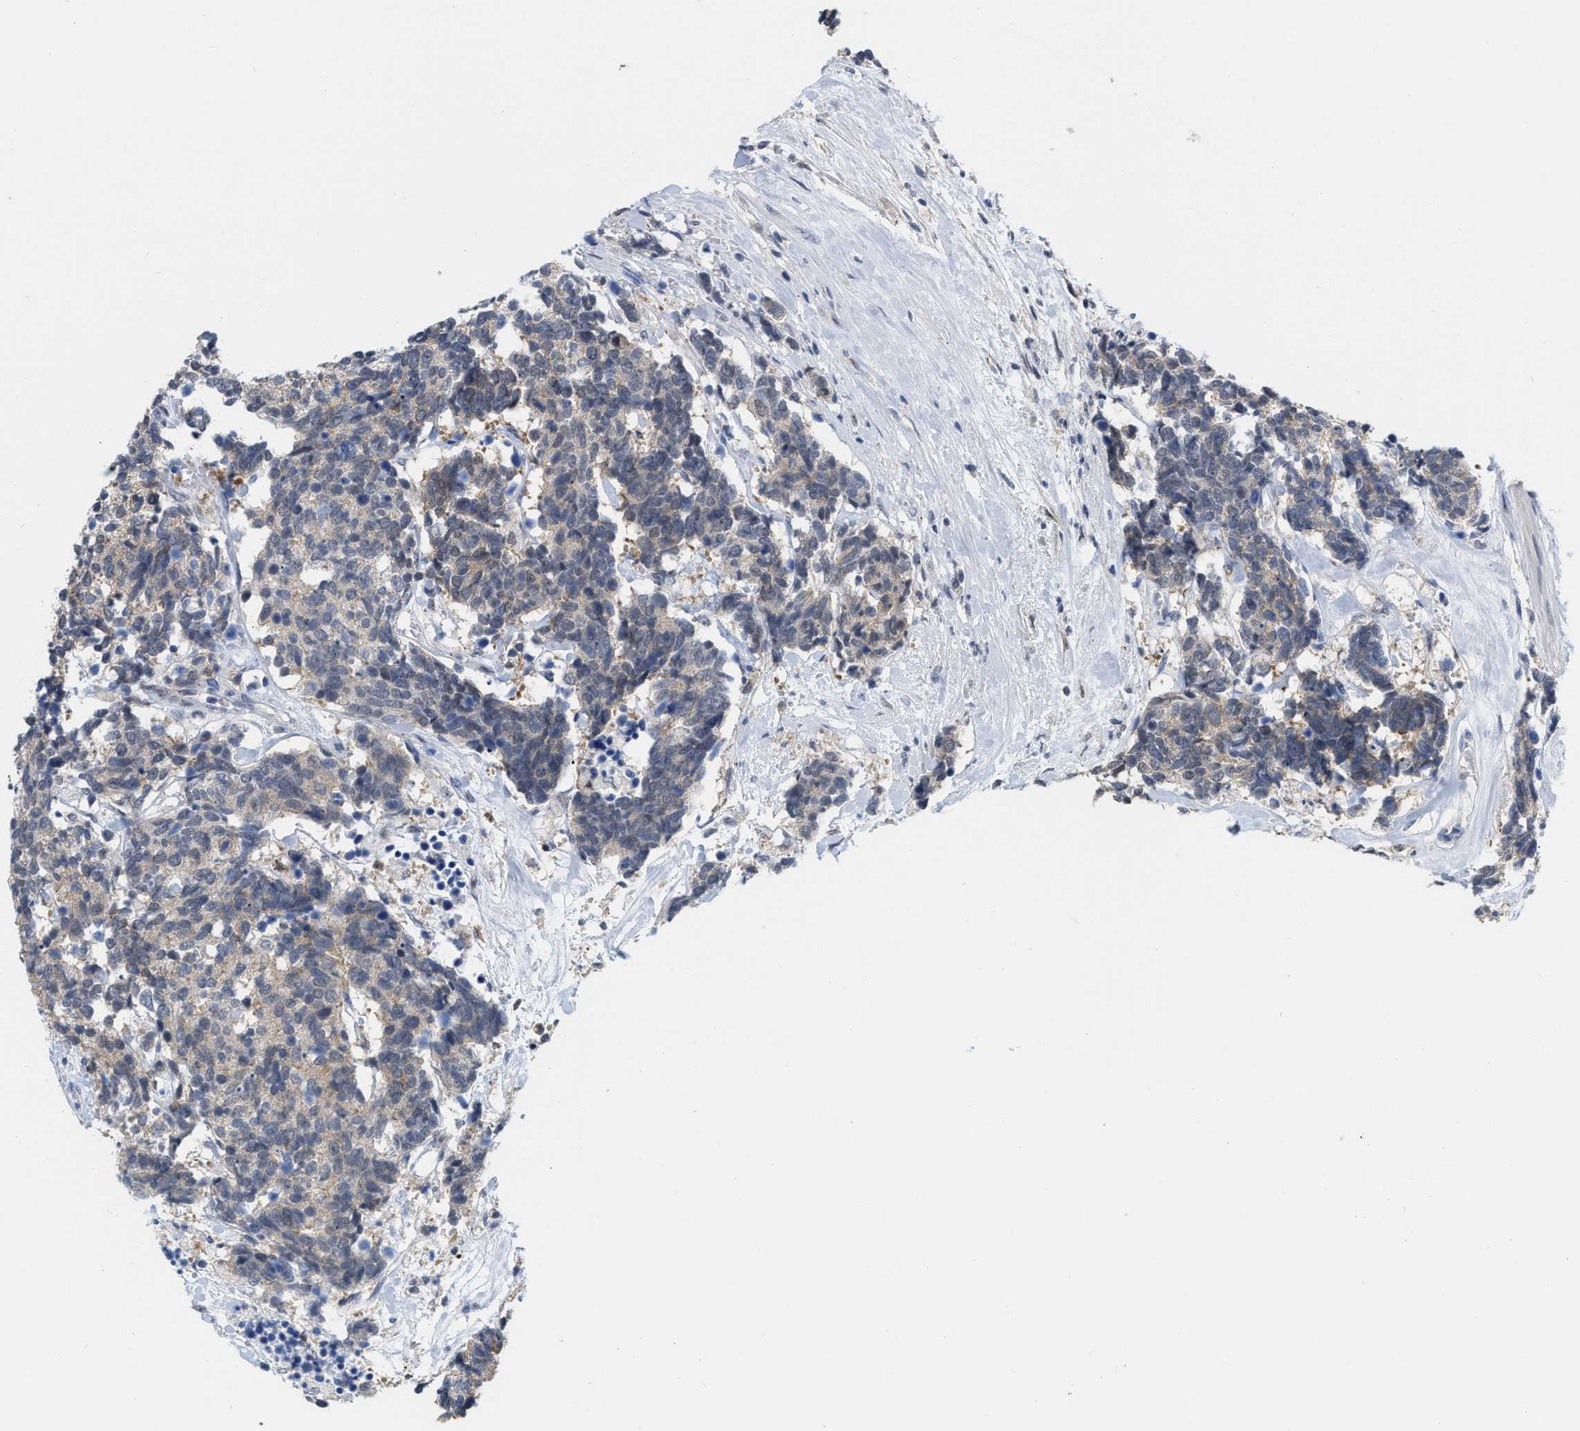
{"staining": {"intensity": "weak", "quantity": "<25%", "location": "cytoplasmic/membranous"}, "tissue": "carcinoid", "cell_type": "Tumor cells", "image_type": "cancer", "snomed": [{"axis": "morphology", "description": "Carcinoma, NOS"}, {"axis": "morphology", "description": "Carcinoid, malignant, NOS"}, {"axis": "topography", "description": "Urinary bladder"}], "caption": "This is an IHC micrograph of carcinoid. There is no positivity in tumor cells.", "gene": "BAIAP2L1", "patient": {"sex": "male", "age": 57}}